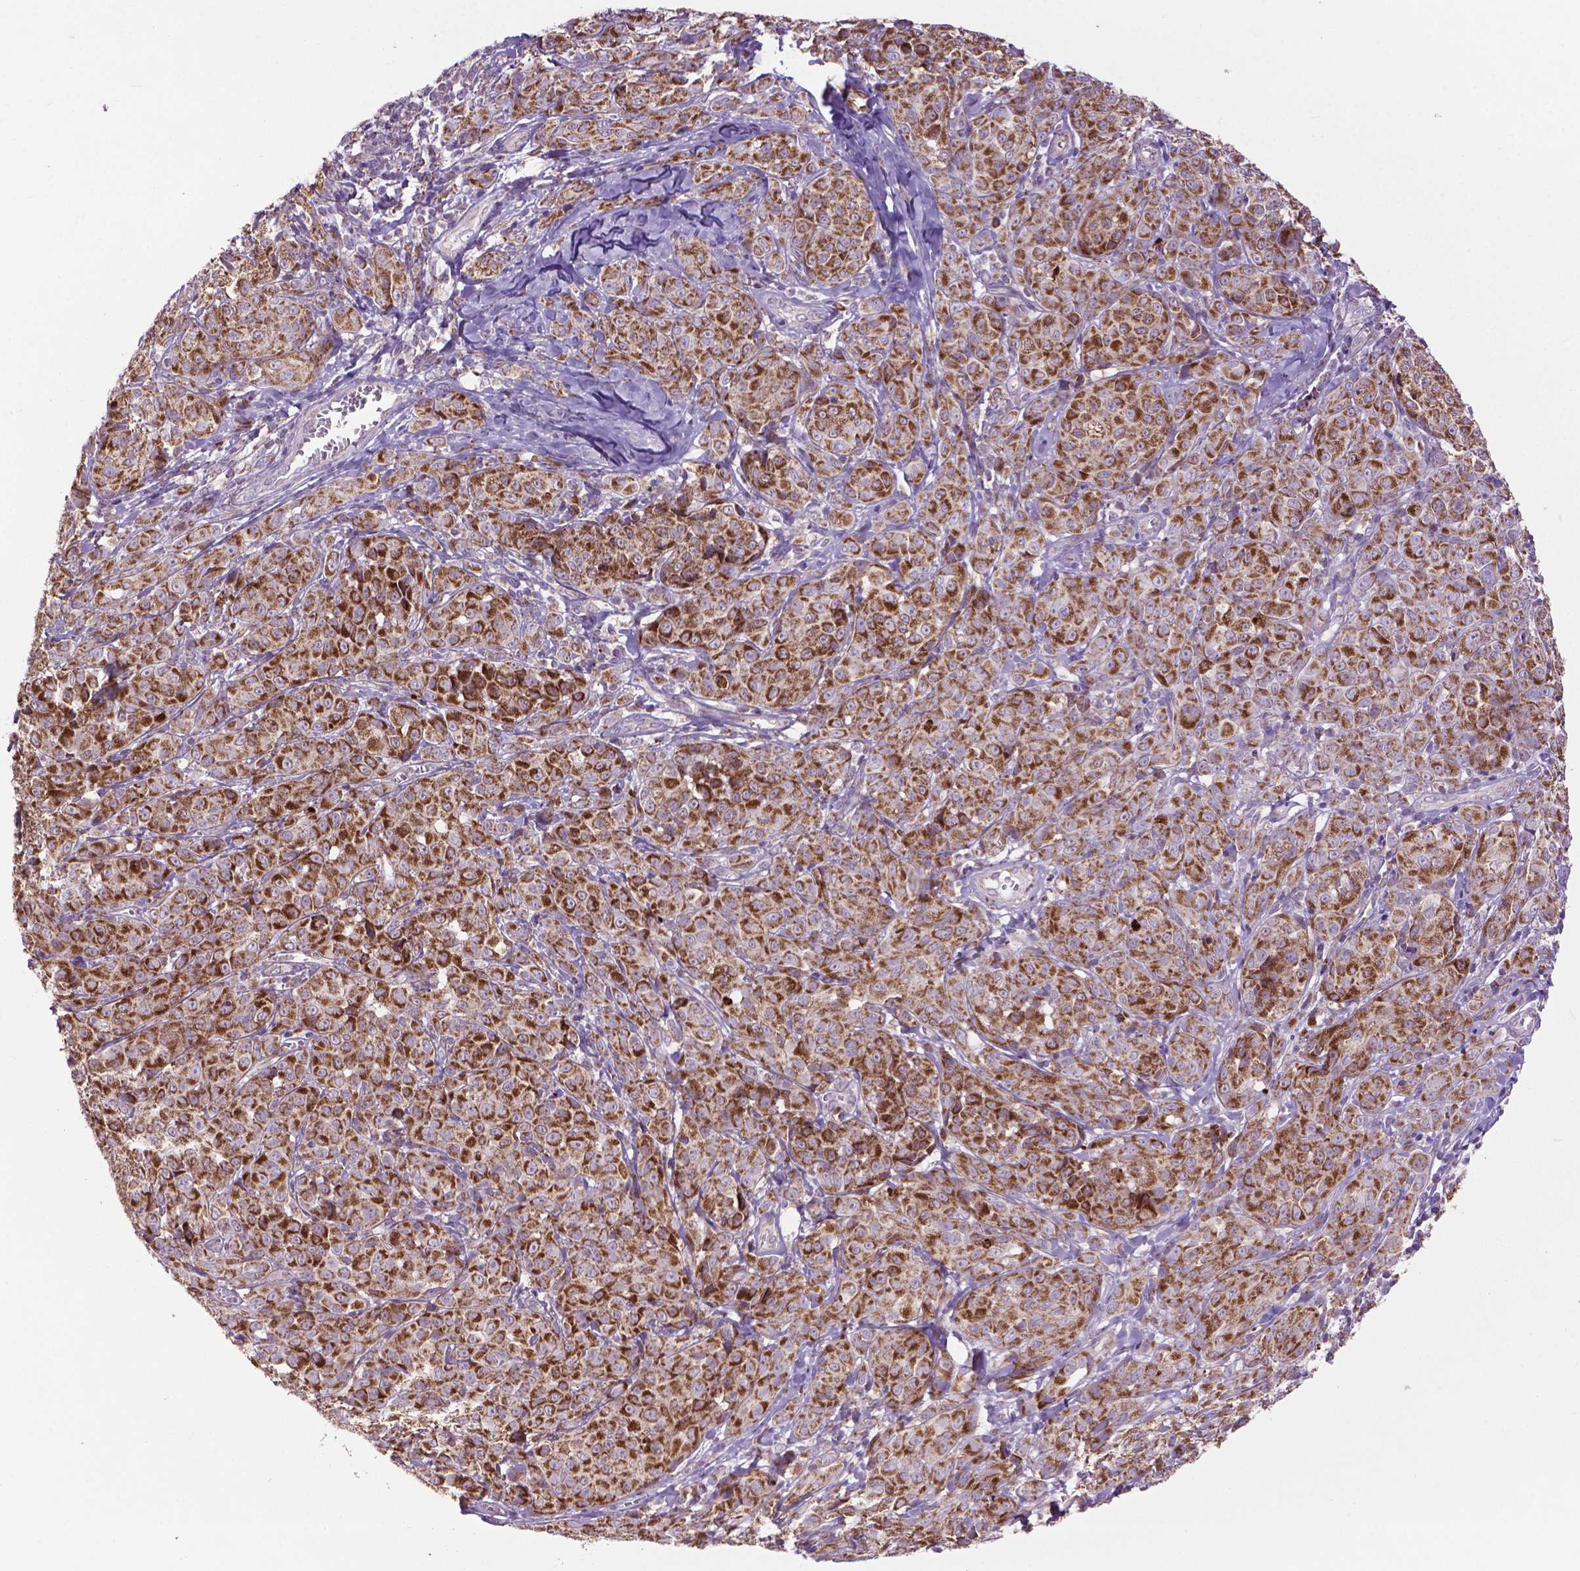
{"staining": {"intensity": "strong", "quantity": ">75%", "location": "cytoplasmic/membranous"}, "tissue": "melanoma", "cell_type": "Tumor cells", "image_type": "cancer", "snomed": [{"axis": "morphology", "description": "Malignant melanoma, NOS"}, {"axis": "topography", "description": "Skin"}], "caption": "Protein expression analysis of human melanoma reveals strong cytoplasmic/membranous expression in approximately >75% of tumor cells.", "gene": "VDAC1", "patient": {"sex": "male", "age": 89}}